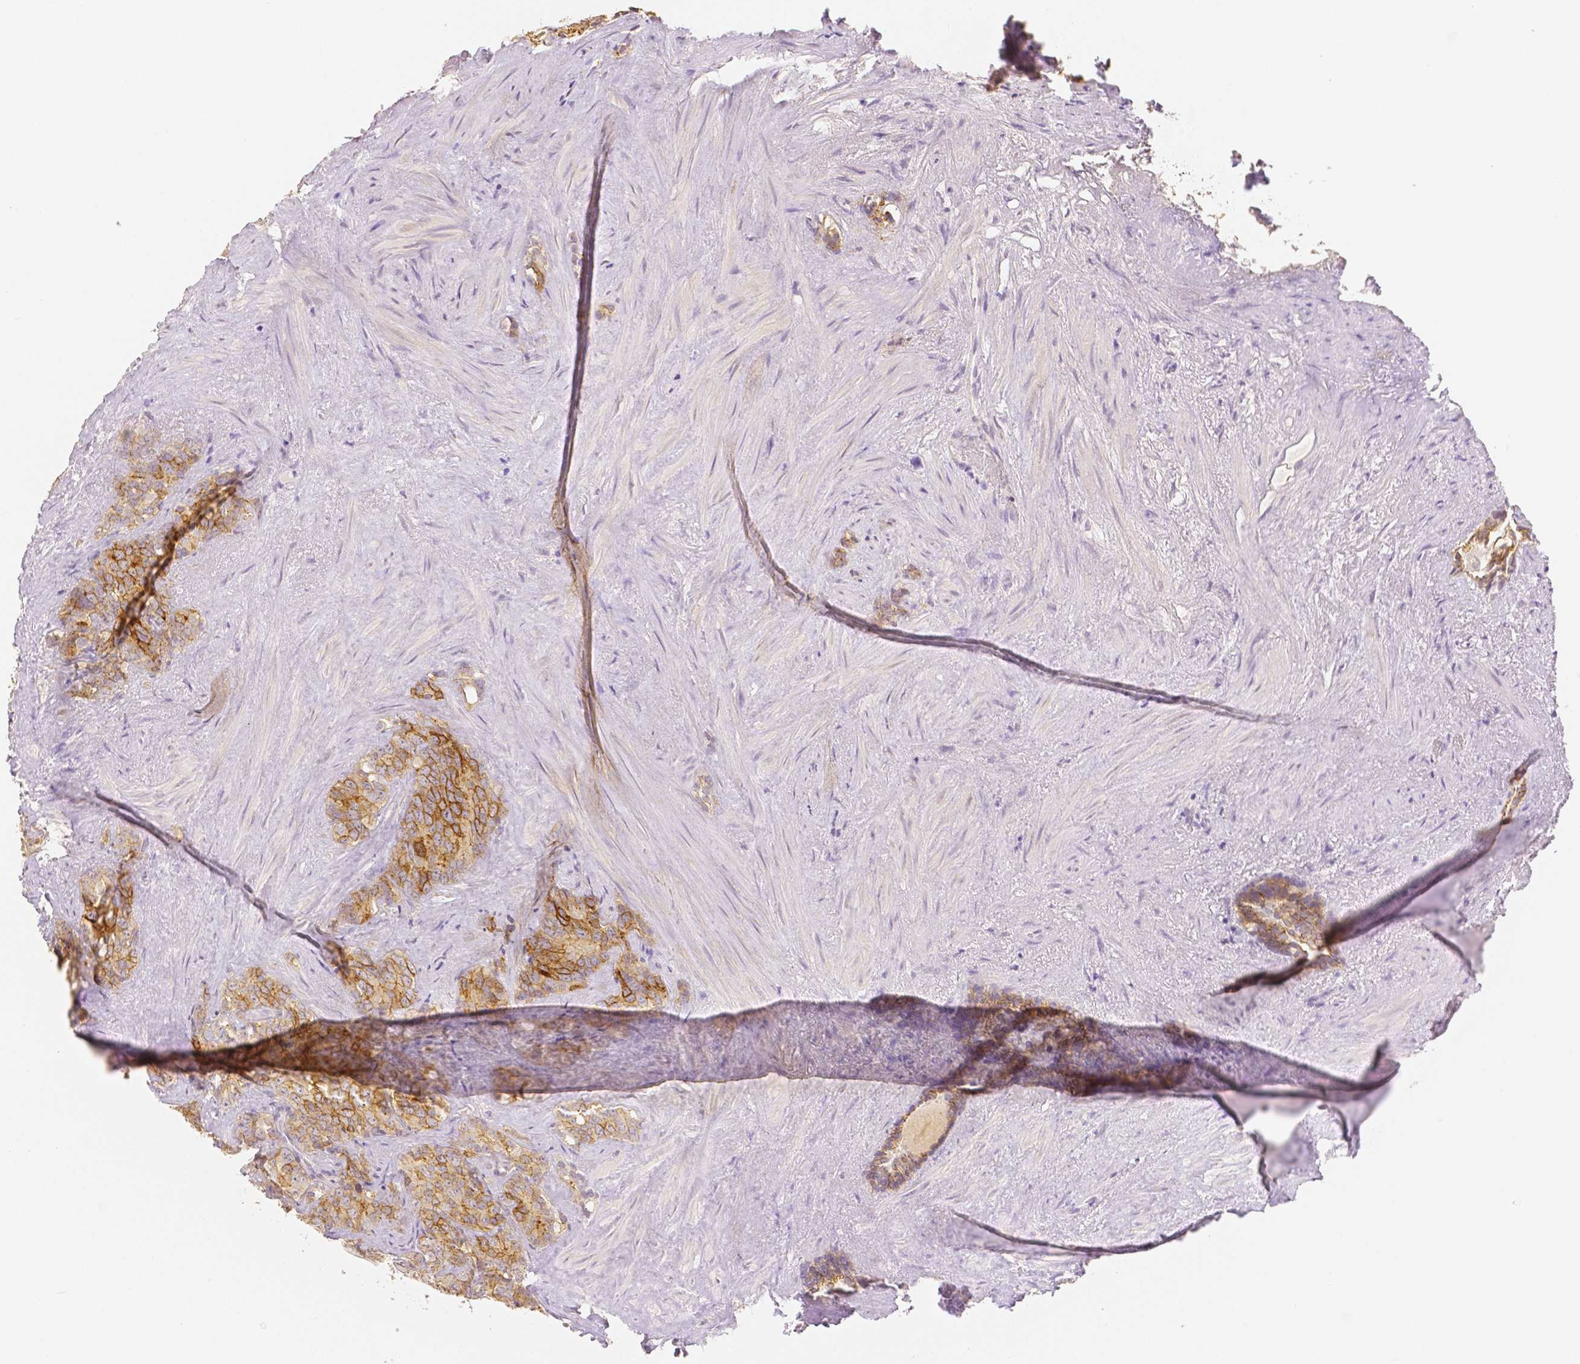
{"staining": {"intensity": "moderate", "quantity": ">75%", "location": "cytoplasmic/membranous"}, "tissue": "prostate cancer", "cell_type": "Tumor cells", "image_type": "cancer", "snomed": [{"axis": "morphology", "description": "Adenocarcinoma, High grade"}, {"axis": "topography", "description": "Prostate"}], "caption": "Protein staining of prostate cancer (high-grade adenocarcinoma) tissue exhibits moderate cytoplasmic/membranous staining in approximately >75% of tumor cells.", "gene": "OCLN", "patient": {"sex": "male", "age": 84}}